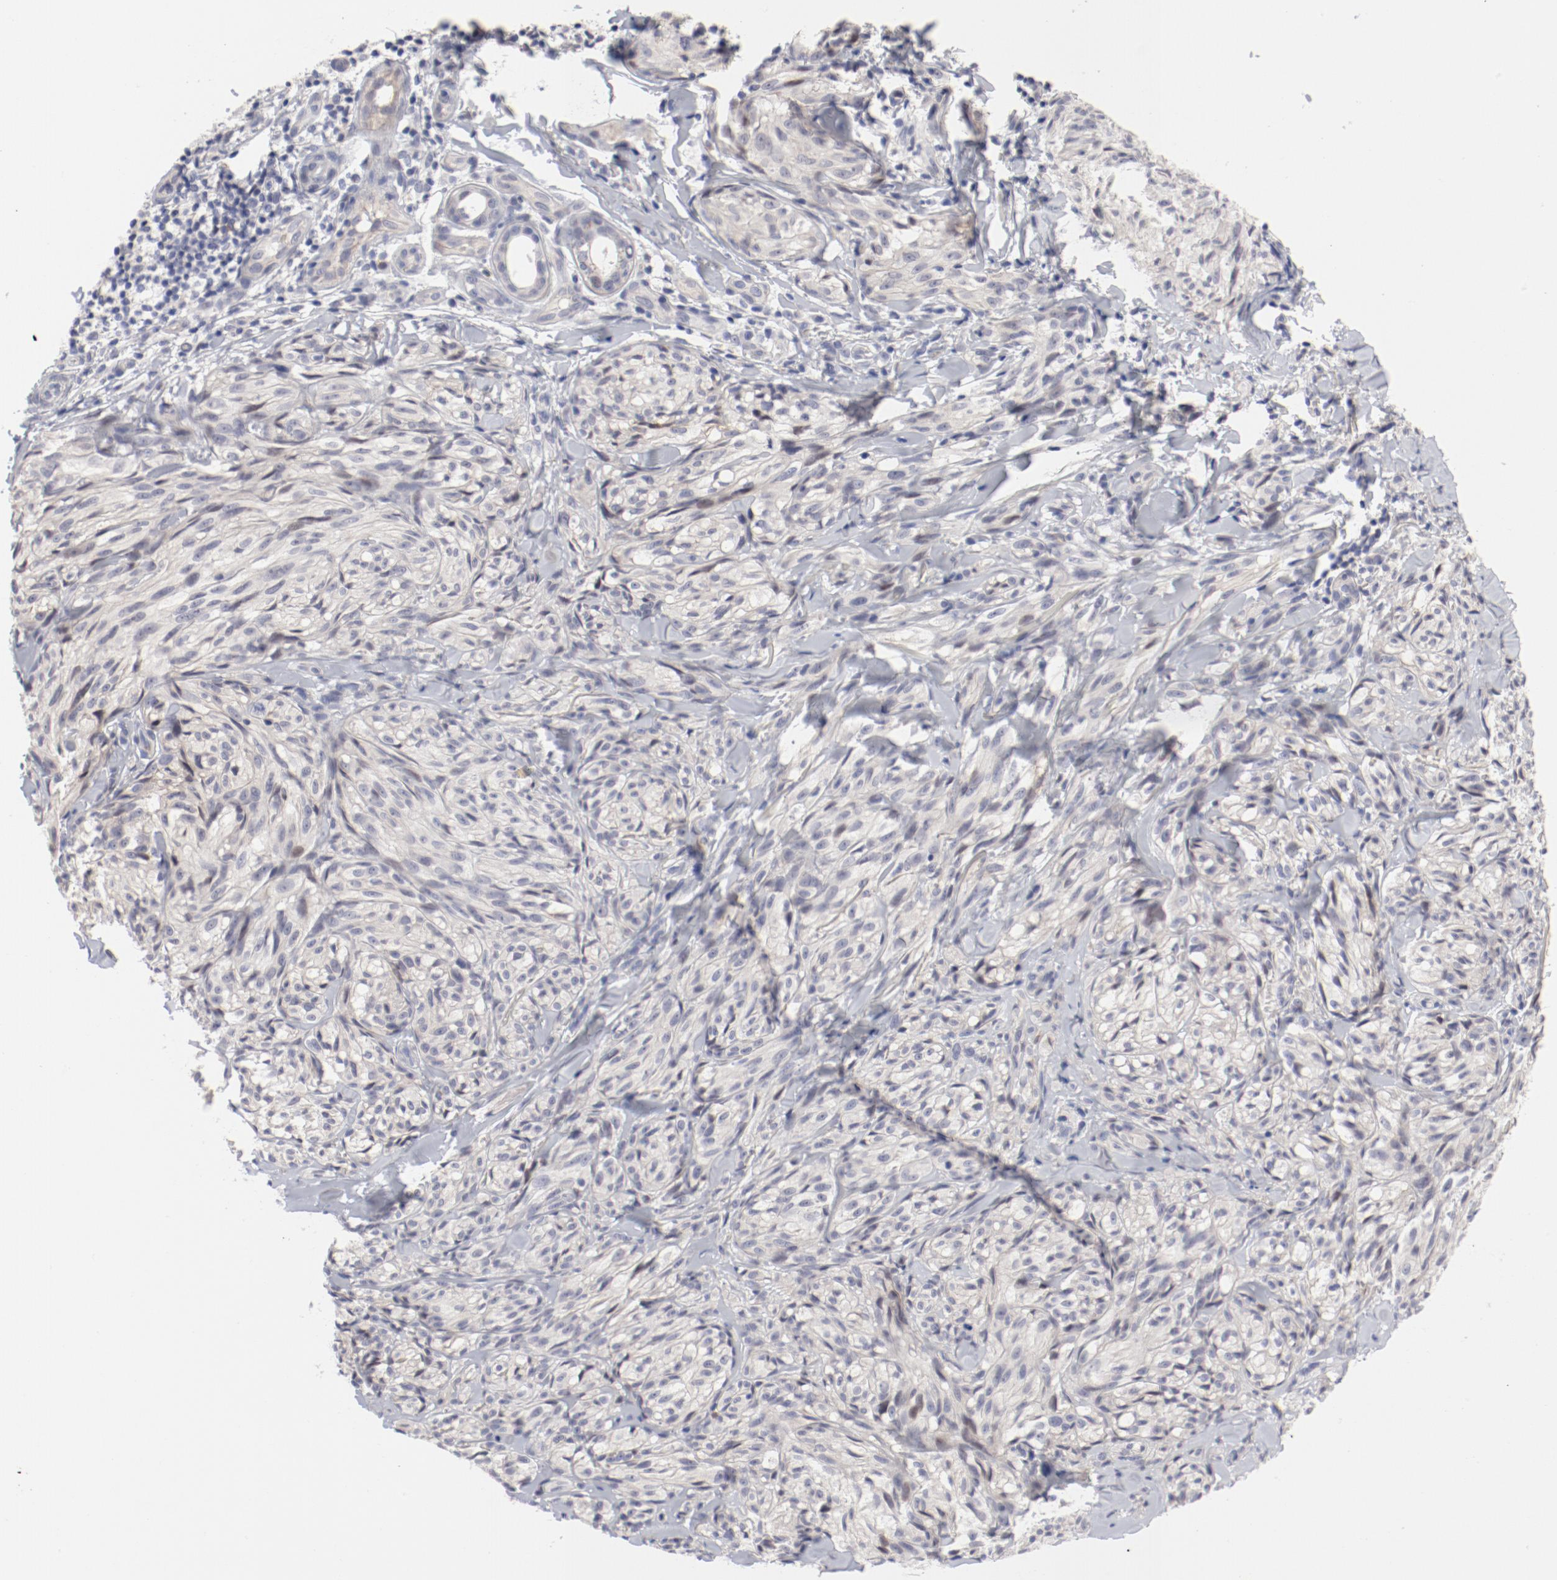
{"staining": {"intensity": "negative", "quantity": "none", "location": "none"}, "tissue": "melanoma", "cell_type": "Tumor cells", "image_type": "cancer", "snomed": [{"axis": "morphology", "description": "Malignant melanoma, Metastatic site"}, {"axis": "topography", "description": "Skin"}], "caption": "This is an immunohistochemistry photomicrograph of human melanoma. There is no staining in tumor cells.", "gene": "FSCB", "patient": {"sex": "female", "age": 66}}